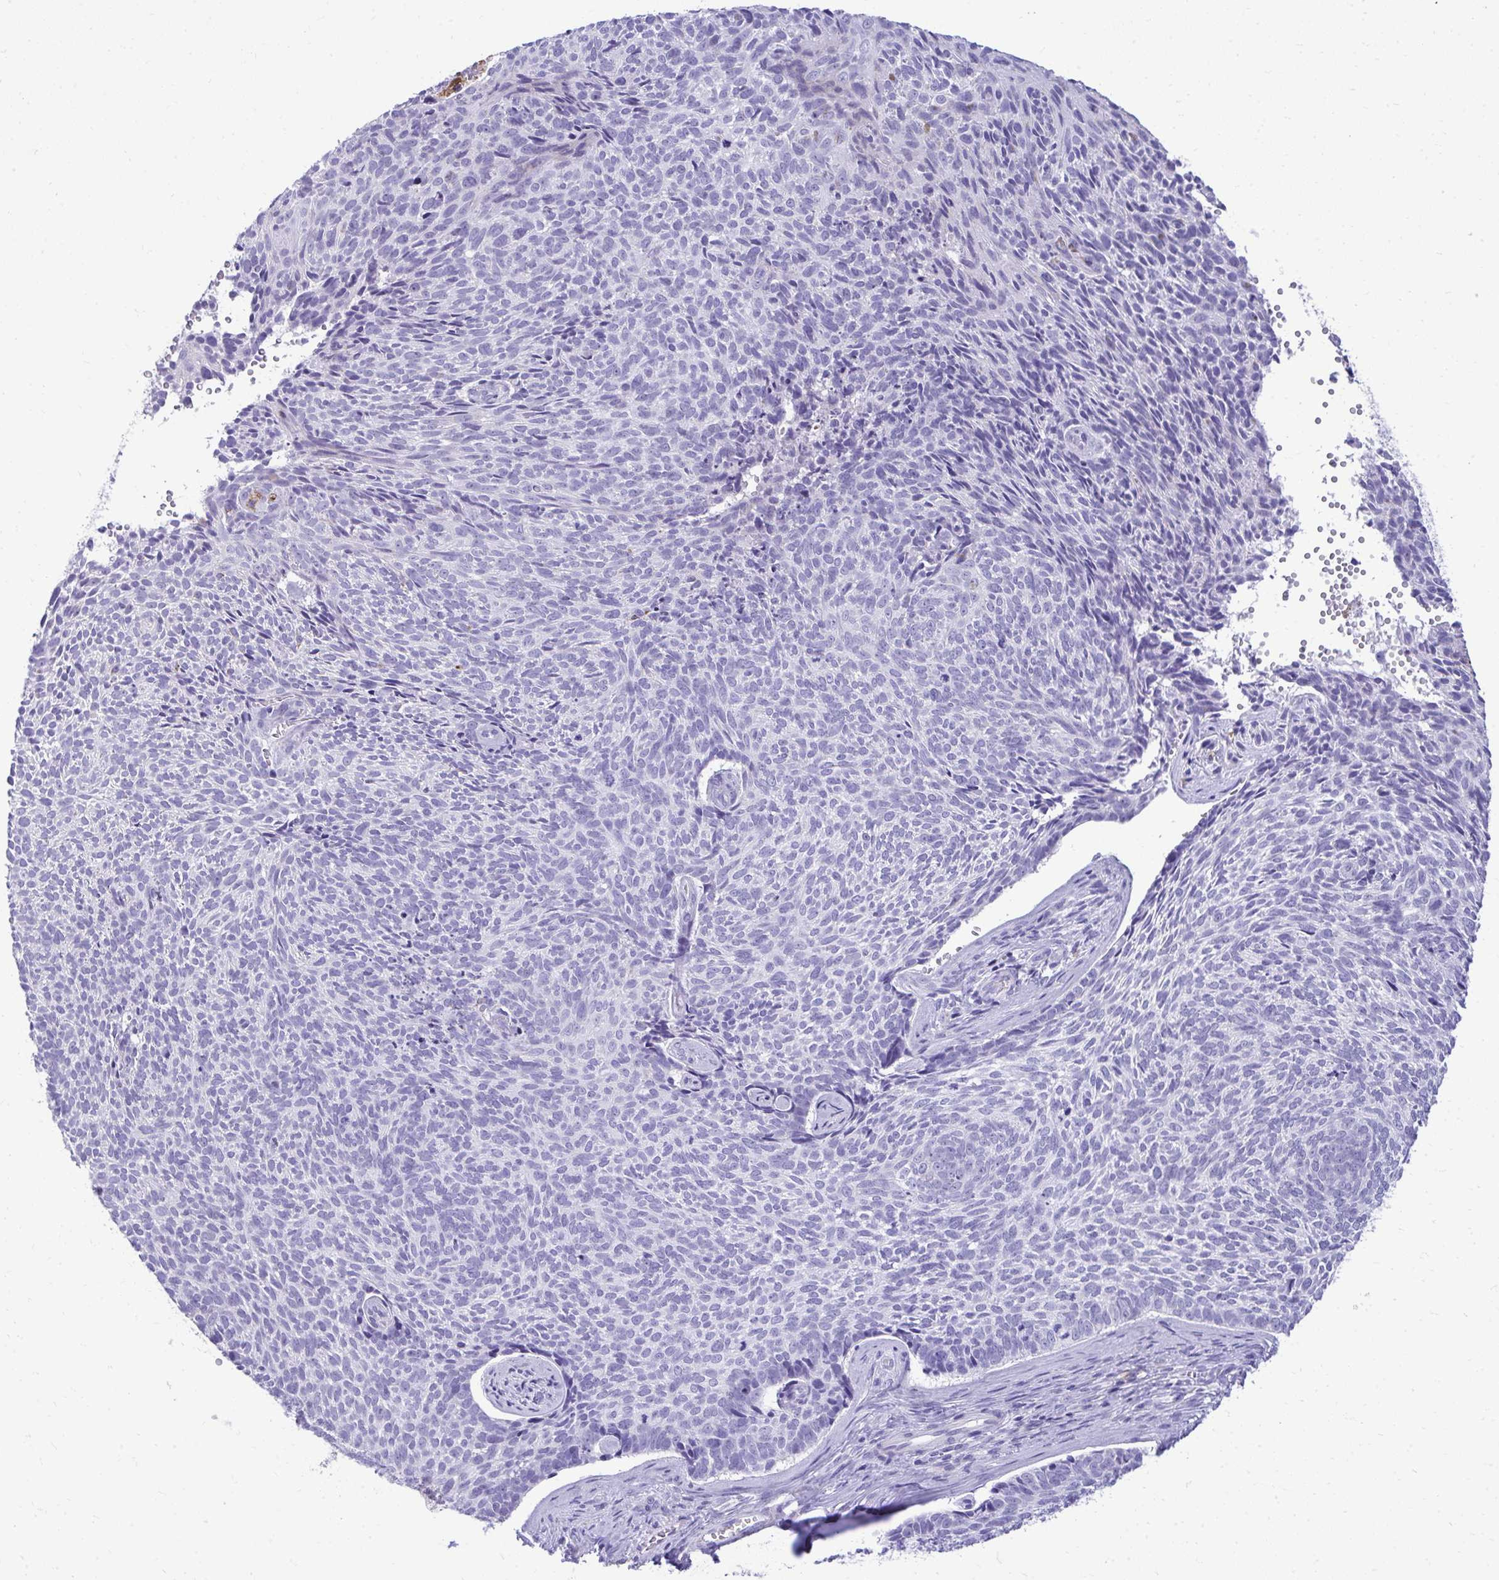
{"staining": {"intensity": "negative", "quantity": "none", "location": "none"}, "tissue": "skin cancer", "cell_type": "Tumor cells", "image_type": "cancer", "snomed": [{"axis": "morphology", "description": "Basal cell carcinoma"}, {"axis": "topography", "description": "Skin"}], "caption": "Immunohistochemistry micrograph of neoplastic tissue: human skin basal cell carcinoma stained with DAB (3,3'-diaminobenzidine) displays no significant protein positivity in tumor cells.", "gene": "AIG1", "patient": {"sex": "female", "age": 80}}